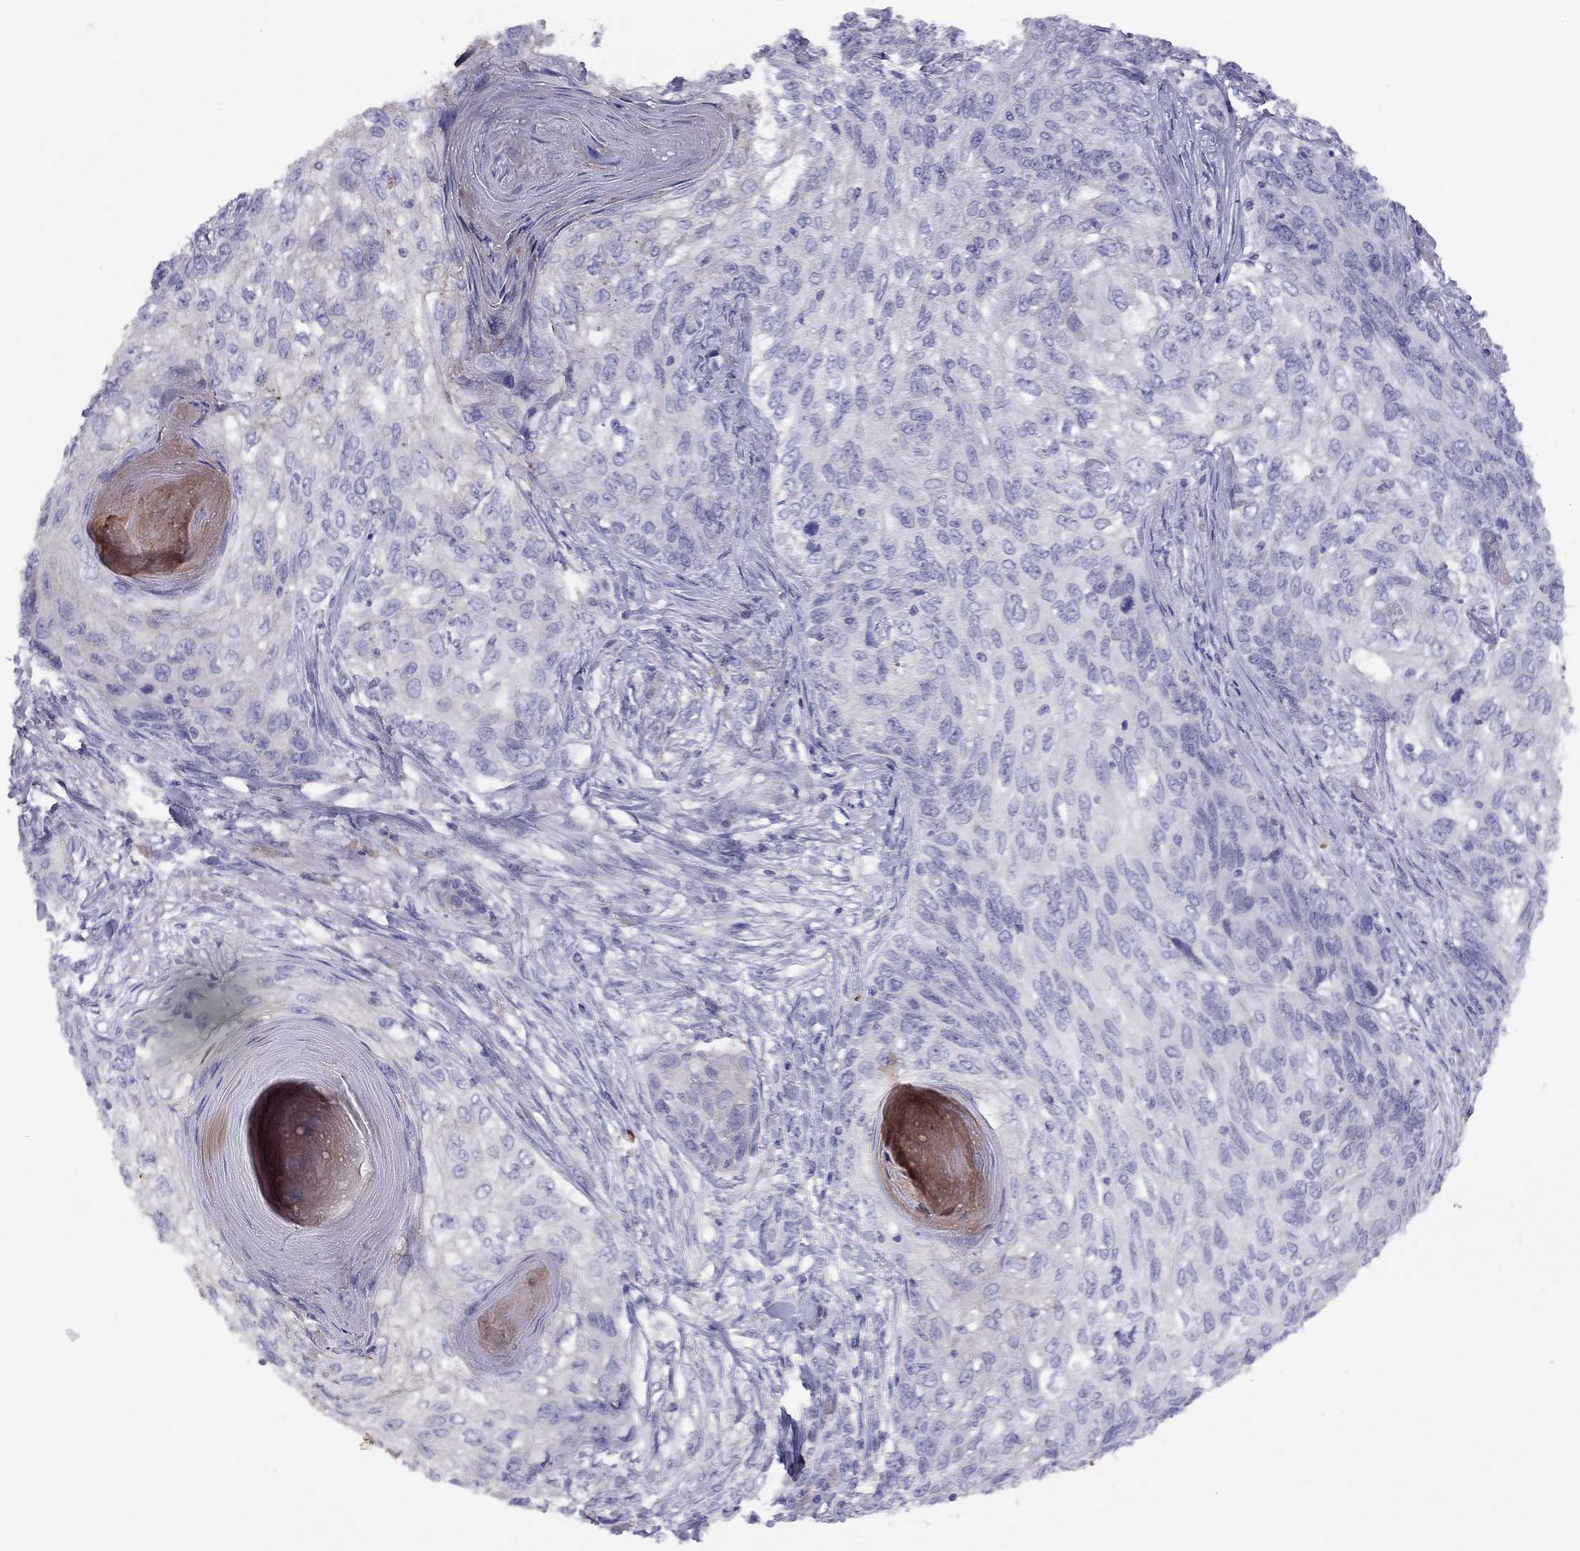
{"staining": {"intensity": "negative", "quantity": "none", "location": "none"}, "tissue": "skin cancer", "cell_type": "Tumor cells", "image_type": "cancer", "snomed": [{"axis": "morphology", "description": "Squamous cell carcinoma, NOS"}, {"axis": "topography", "description": "Skin"}], "caption": "Immunohistochemical staining of skin cancer shows no significant positivity in tumor cells.", "gene": "RHD", "patient": {"sex": "male", "age": 92}}